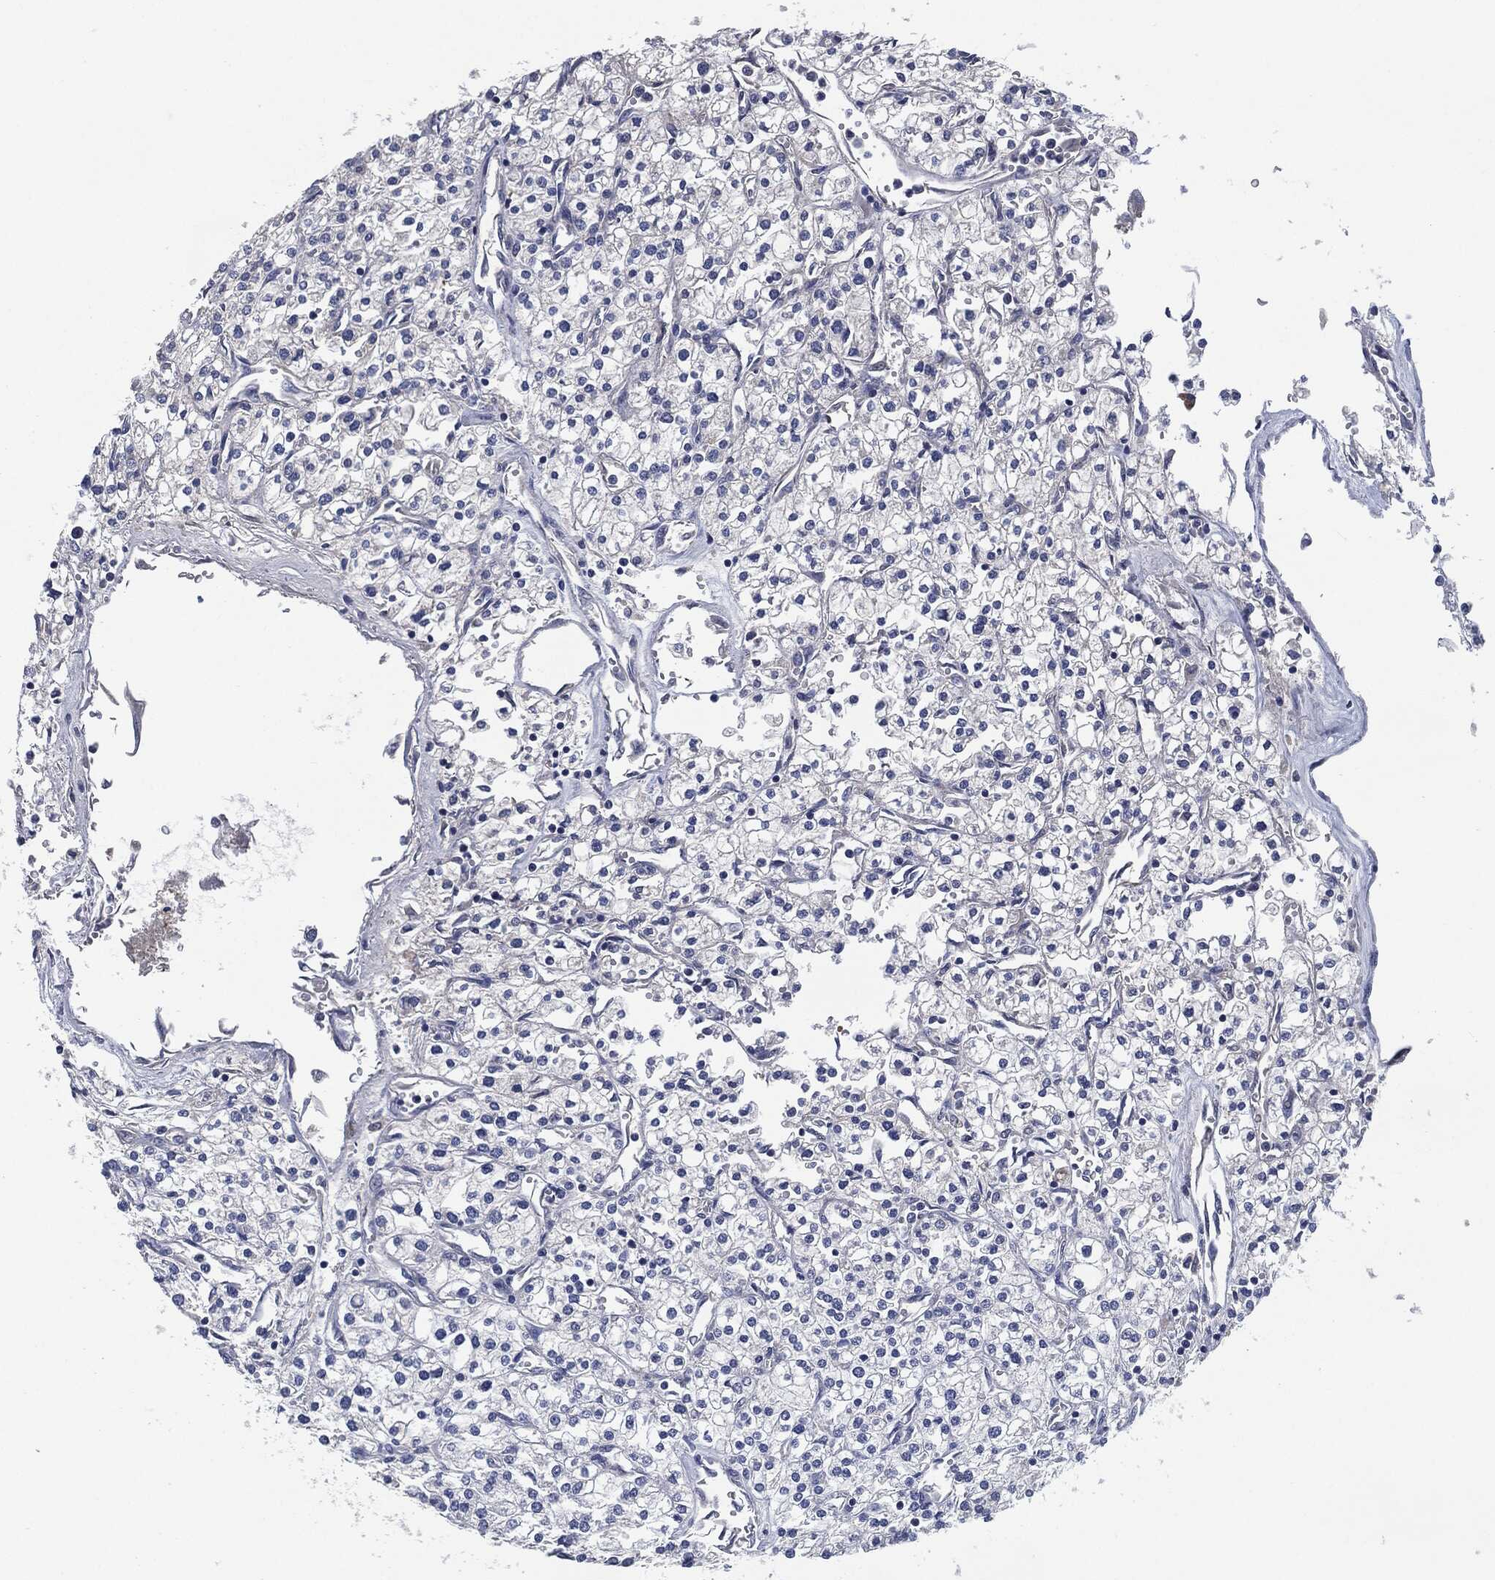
{"staining": {"intensity": "negative", "quantity": "none", "location": "none"}, "tissue": "renal cancer", "cell_type": "Tumor cells", "image_type": "cancer", "snomed": [{"axis": "morphology", "description": "Adenocarcinoma, NOS"}, {"axis": "topography", "description": "Kidney"}], "caption": "A histopathology image of human renal adenocarcinoma is negative for staining in tumor cells.", "gene": "CD27", "patient": {"sex": "male", "age": 80}}